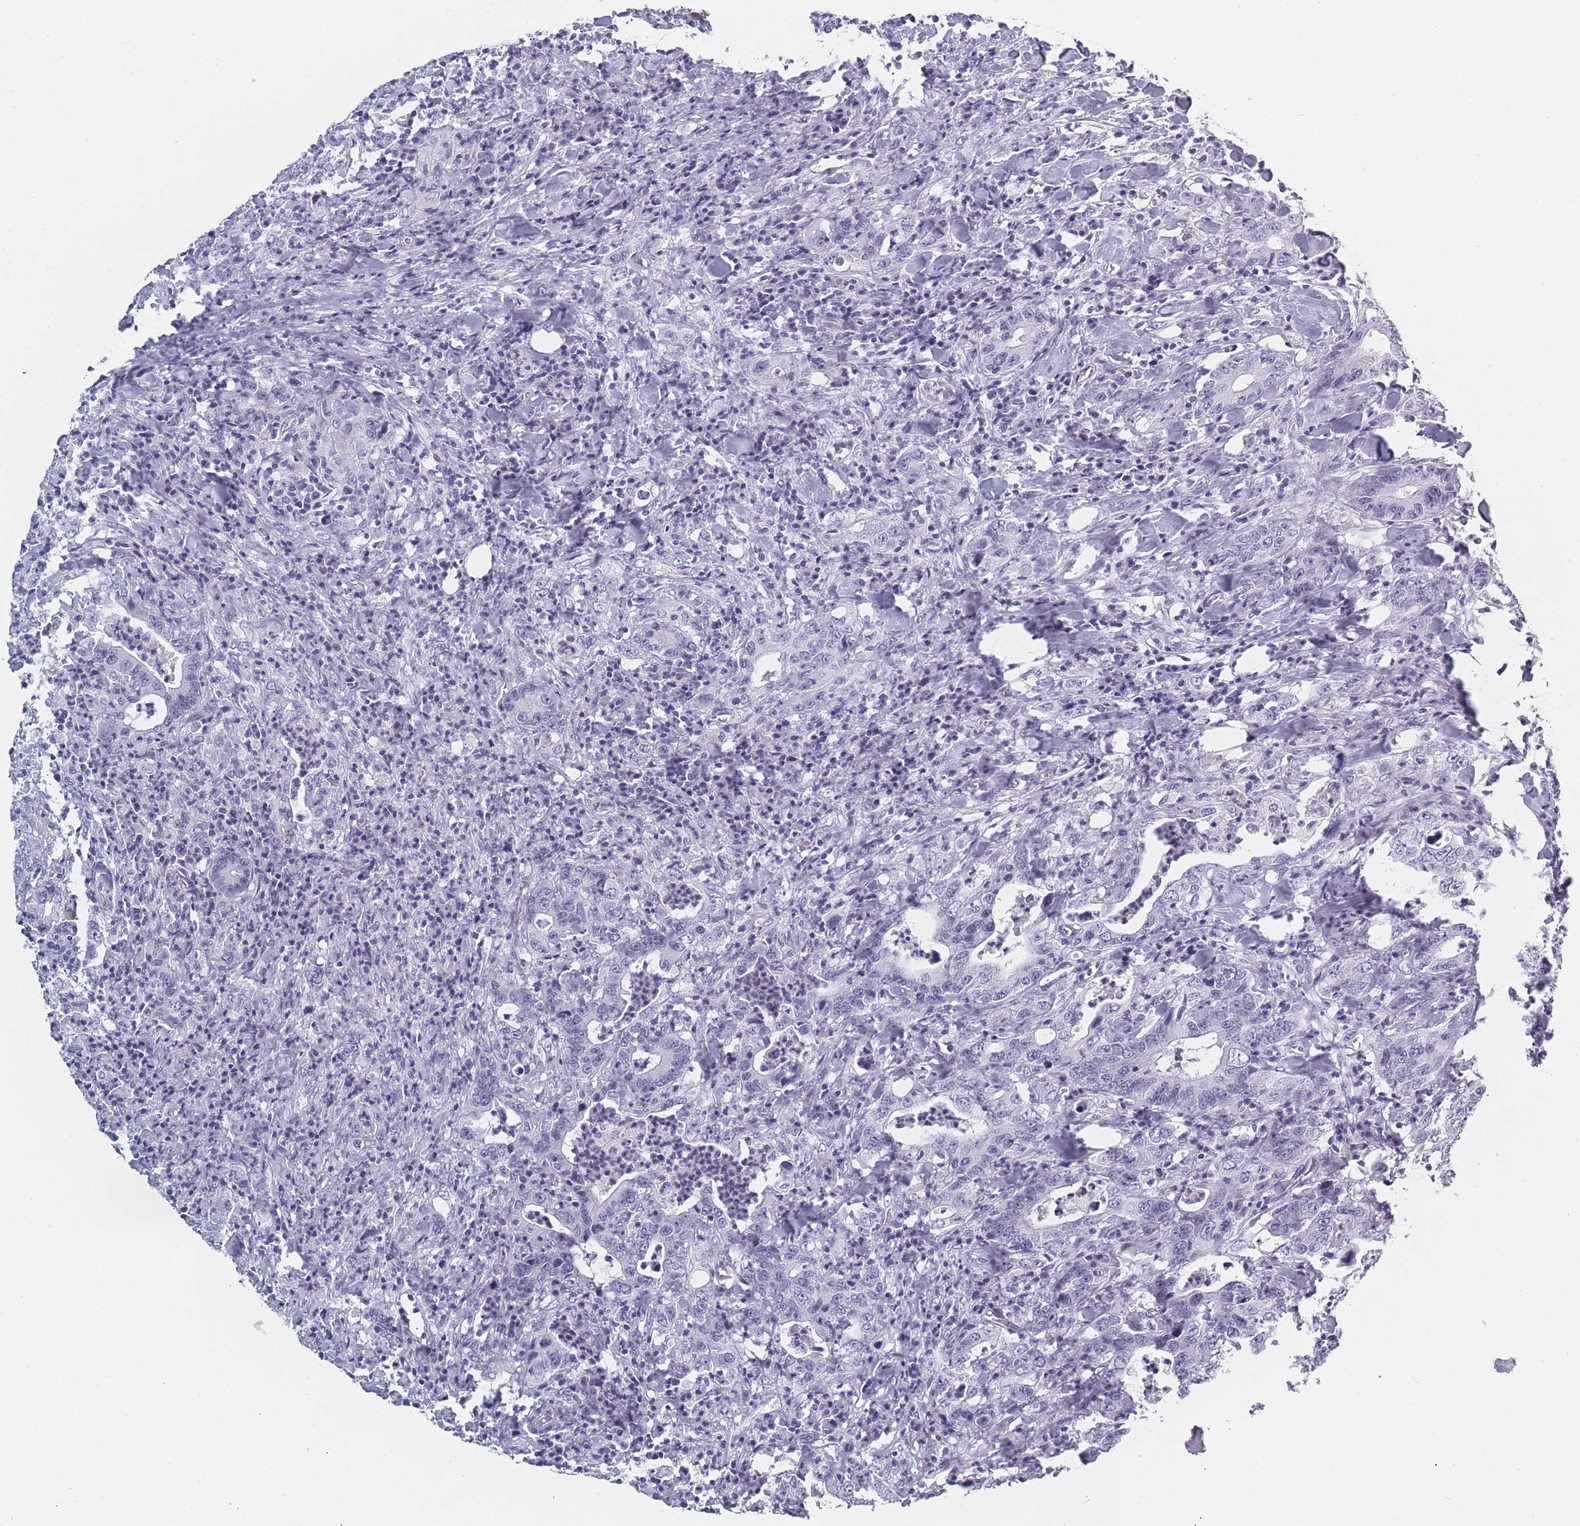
{"staining": {"intensity": "negative", "quantity": "none", "location": "none"}, "tissue": "colorectal cancer", "cell_type": "Tumor cells", "image_type": "cancer", "snomed": [{"axis": "morphology", "description": "Adenocarcinoma, NOS"}, {"axis": "topography", "description": "Colon"}], "caption": "The photomicrograph exhibits no staining of tumor cells in colorectal cancer (adenocarcinoma).", "gene": "ROS1", "patient": {"sex": "female", "age": 75}}